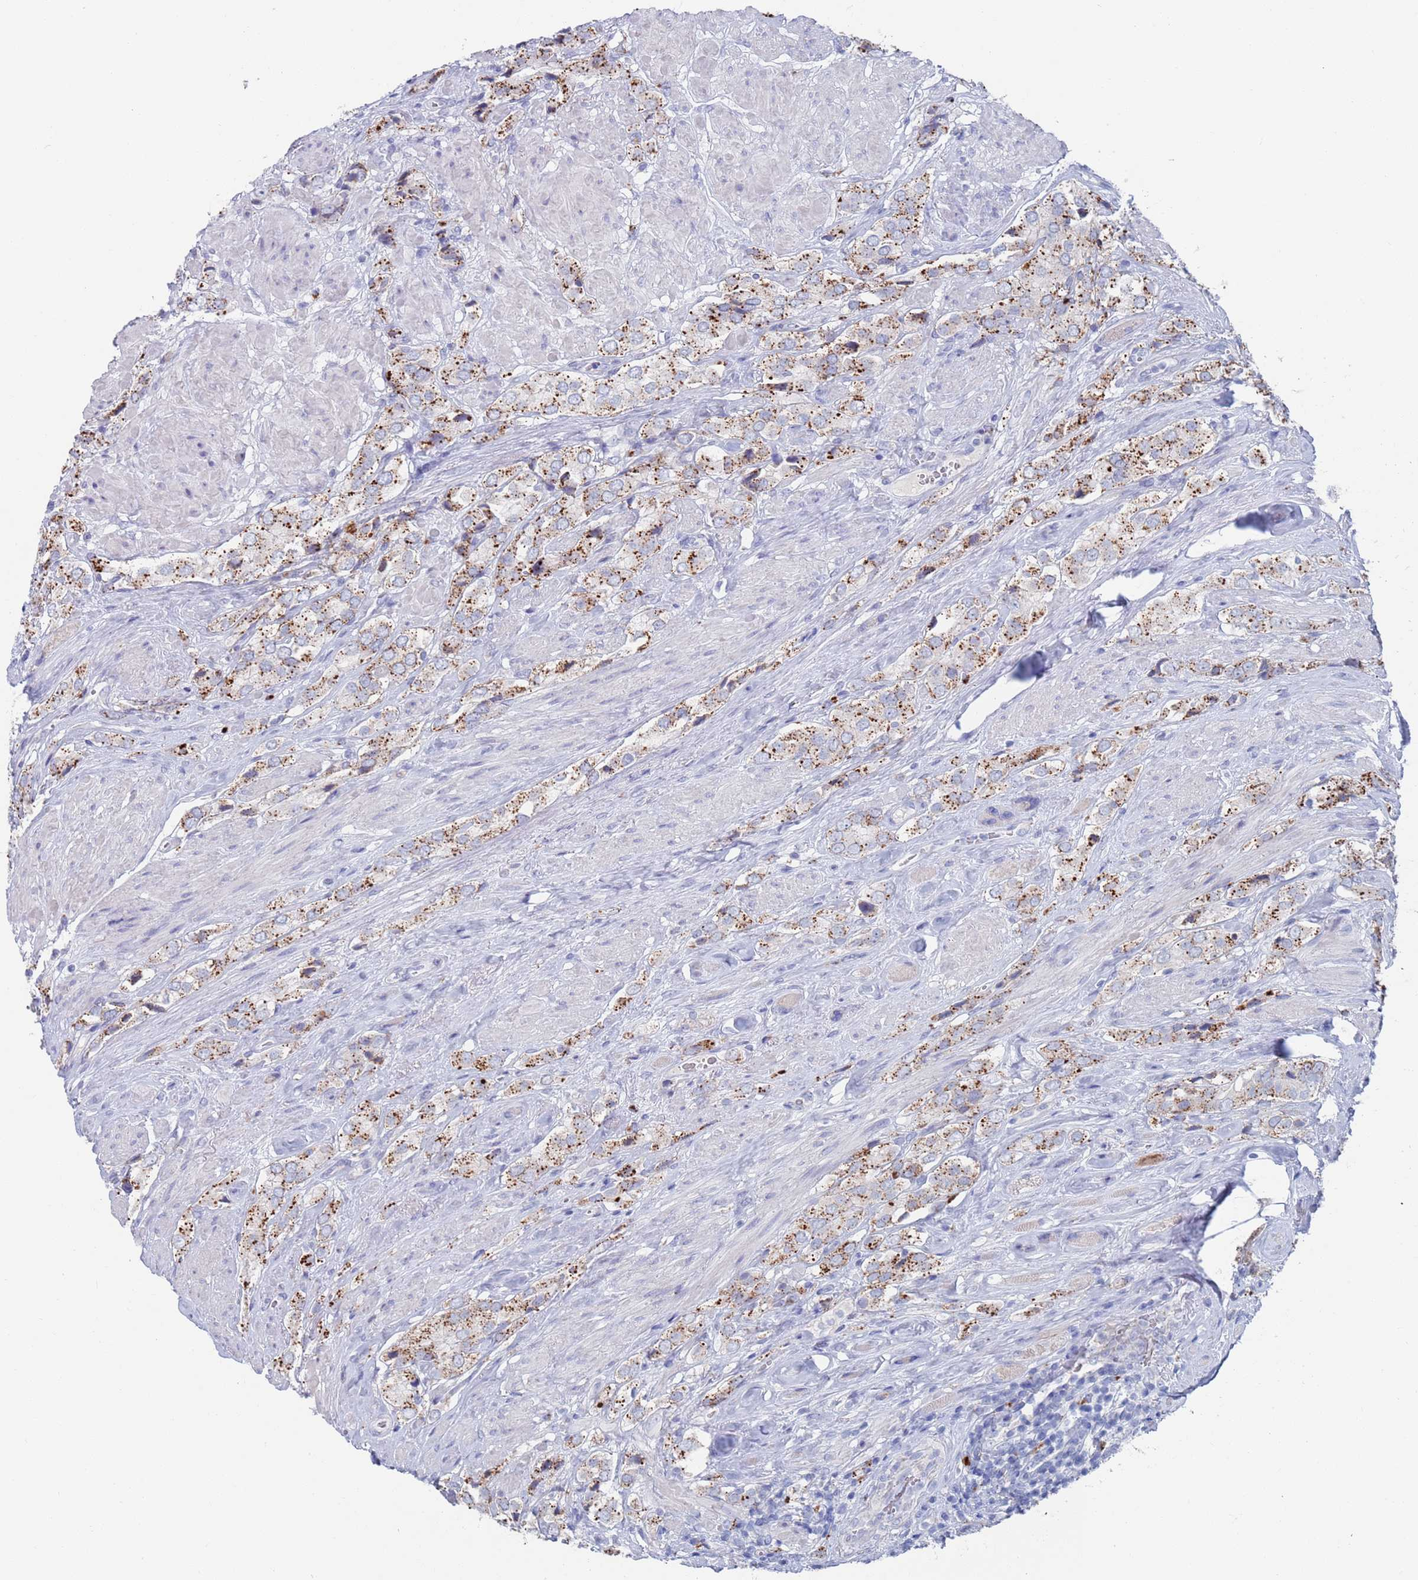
{"staining": {"intensity": "strong", "quantity": "25%-75%", "location": "cytoplasmic/membranous"}, "tissue": "prostate cancer", "cell_type": "Tumor cells", "image_type": "cancer", "snomed": [{"axis": "morphology", "description": "Adenocarcinoma, High grade"}, {"axis": "topography", "description": "Prostate and seminal vesicle, NOS"}], "caption": "A micrograph of human prostate cancer (high-grade adenocarcinoma) stained for a protein demonstrates strong cytoplasmic/membranous brown staining in tumor cells. The staining is performed using DAB brown chromogen to label protein expression. The nuclei are counter-stained blue using hematoxylin.", "gene": "FUCA1", "patient": {"sex": "male", "age": 64}}